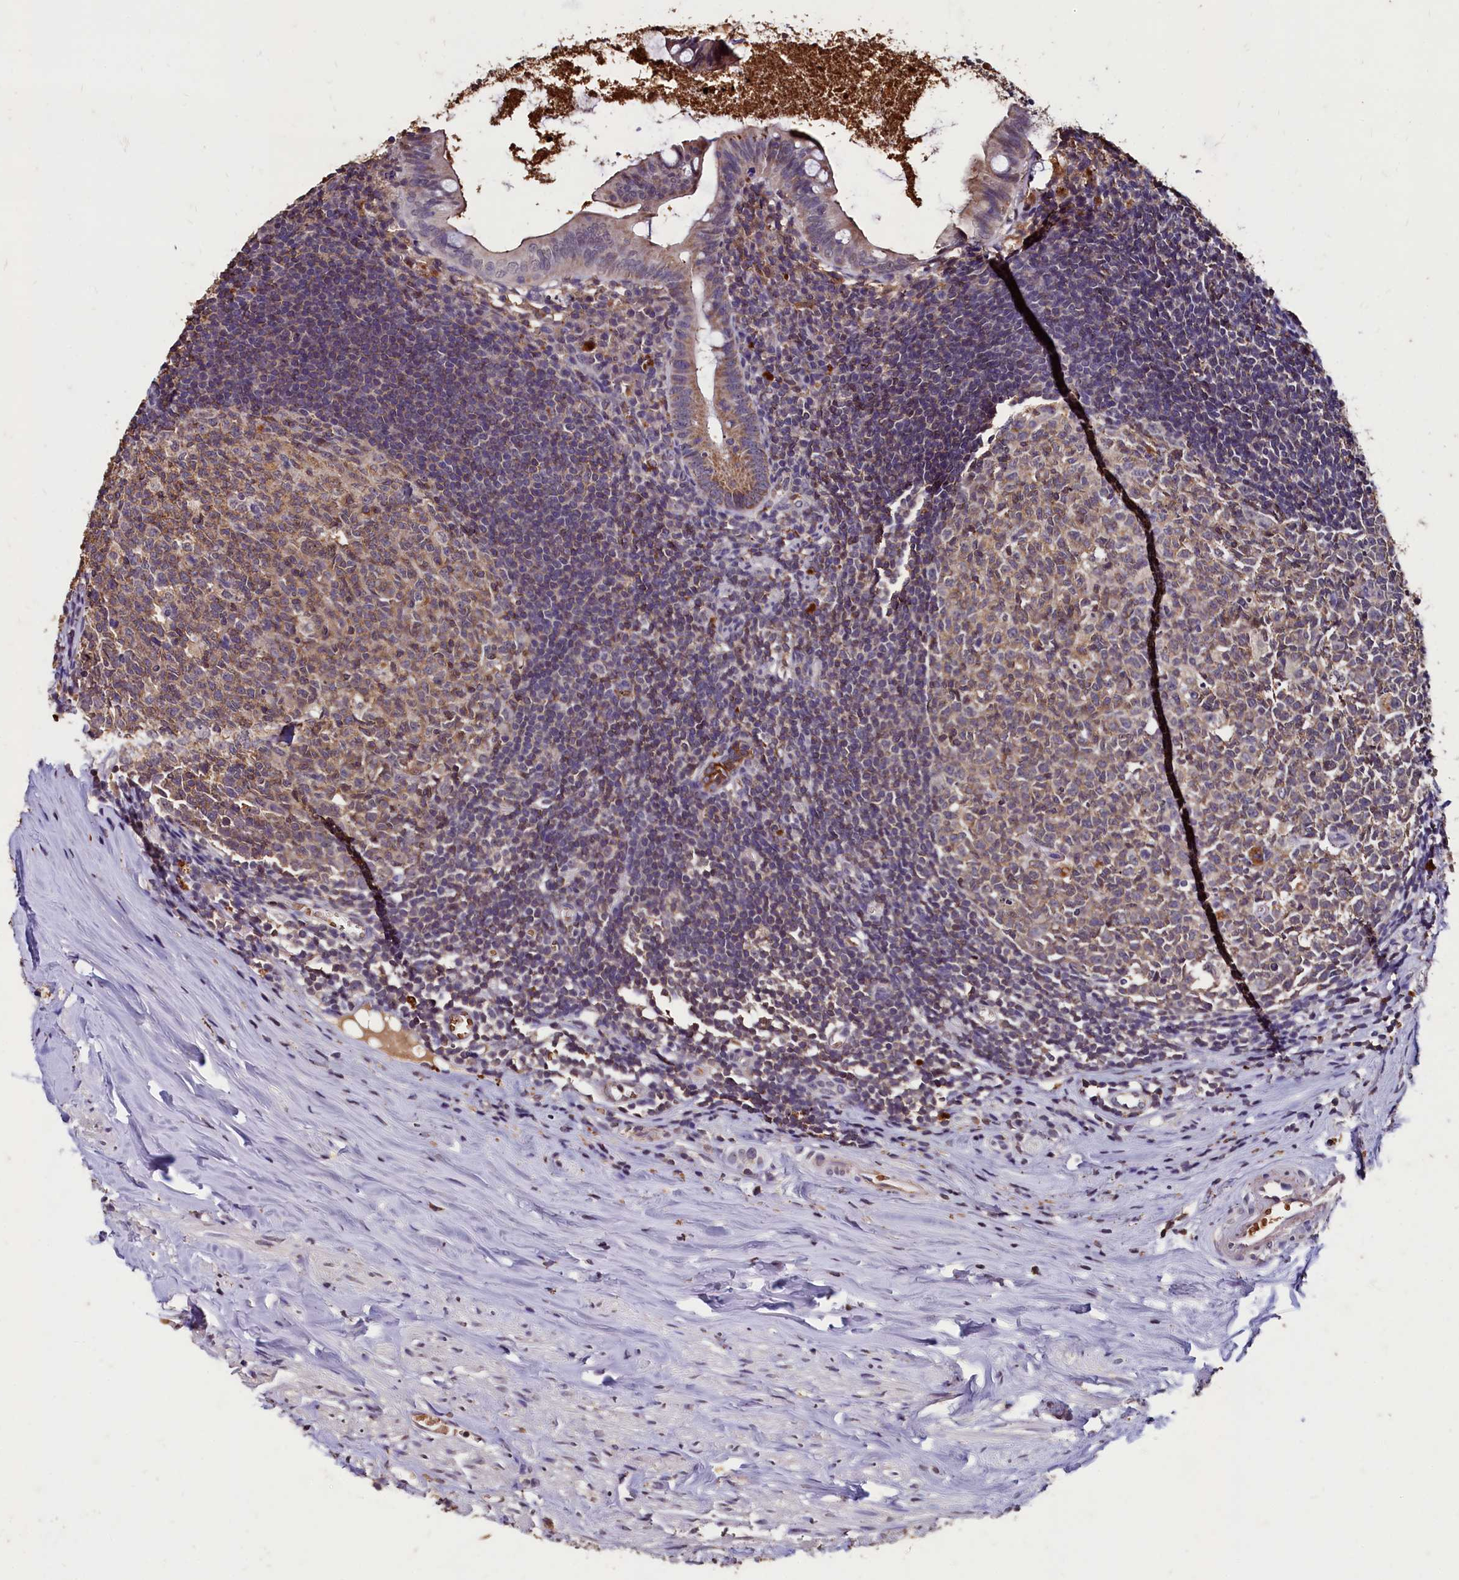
{"staining": {"intensity": "weak", "quantity": ">75%", "location": "cytoplasmic/membranous"}, "tissue": "appendix", "cell_type": "Glandular cells", "image_type": "normal", "snomed": [{"axis": "morphology", "description": "Normal tissue, NOS"}, {"axis": "topography", "description": "Appendix"}], "caption": "A photomicrograph showing weak cytoplasmic/membranous positivity in approximately >75% of glandular cells in benign appendix, as visualized by brown immunohistochemical staining.", "gene": "CSTPP1", "patient": {"sex": "female", "age": 51}}